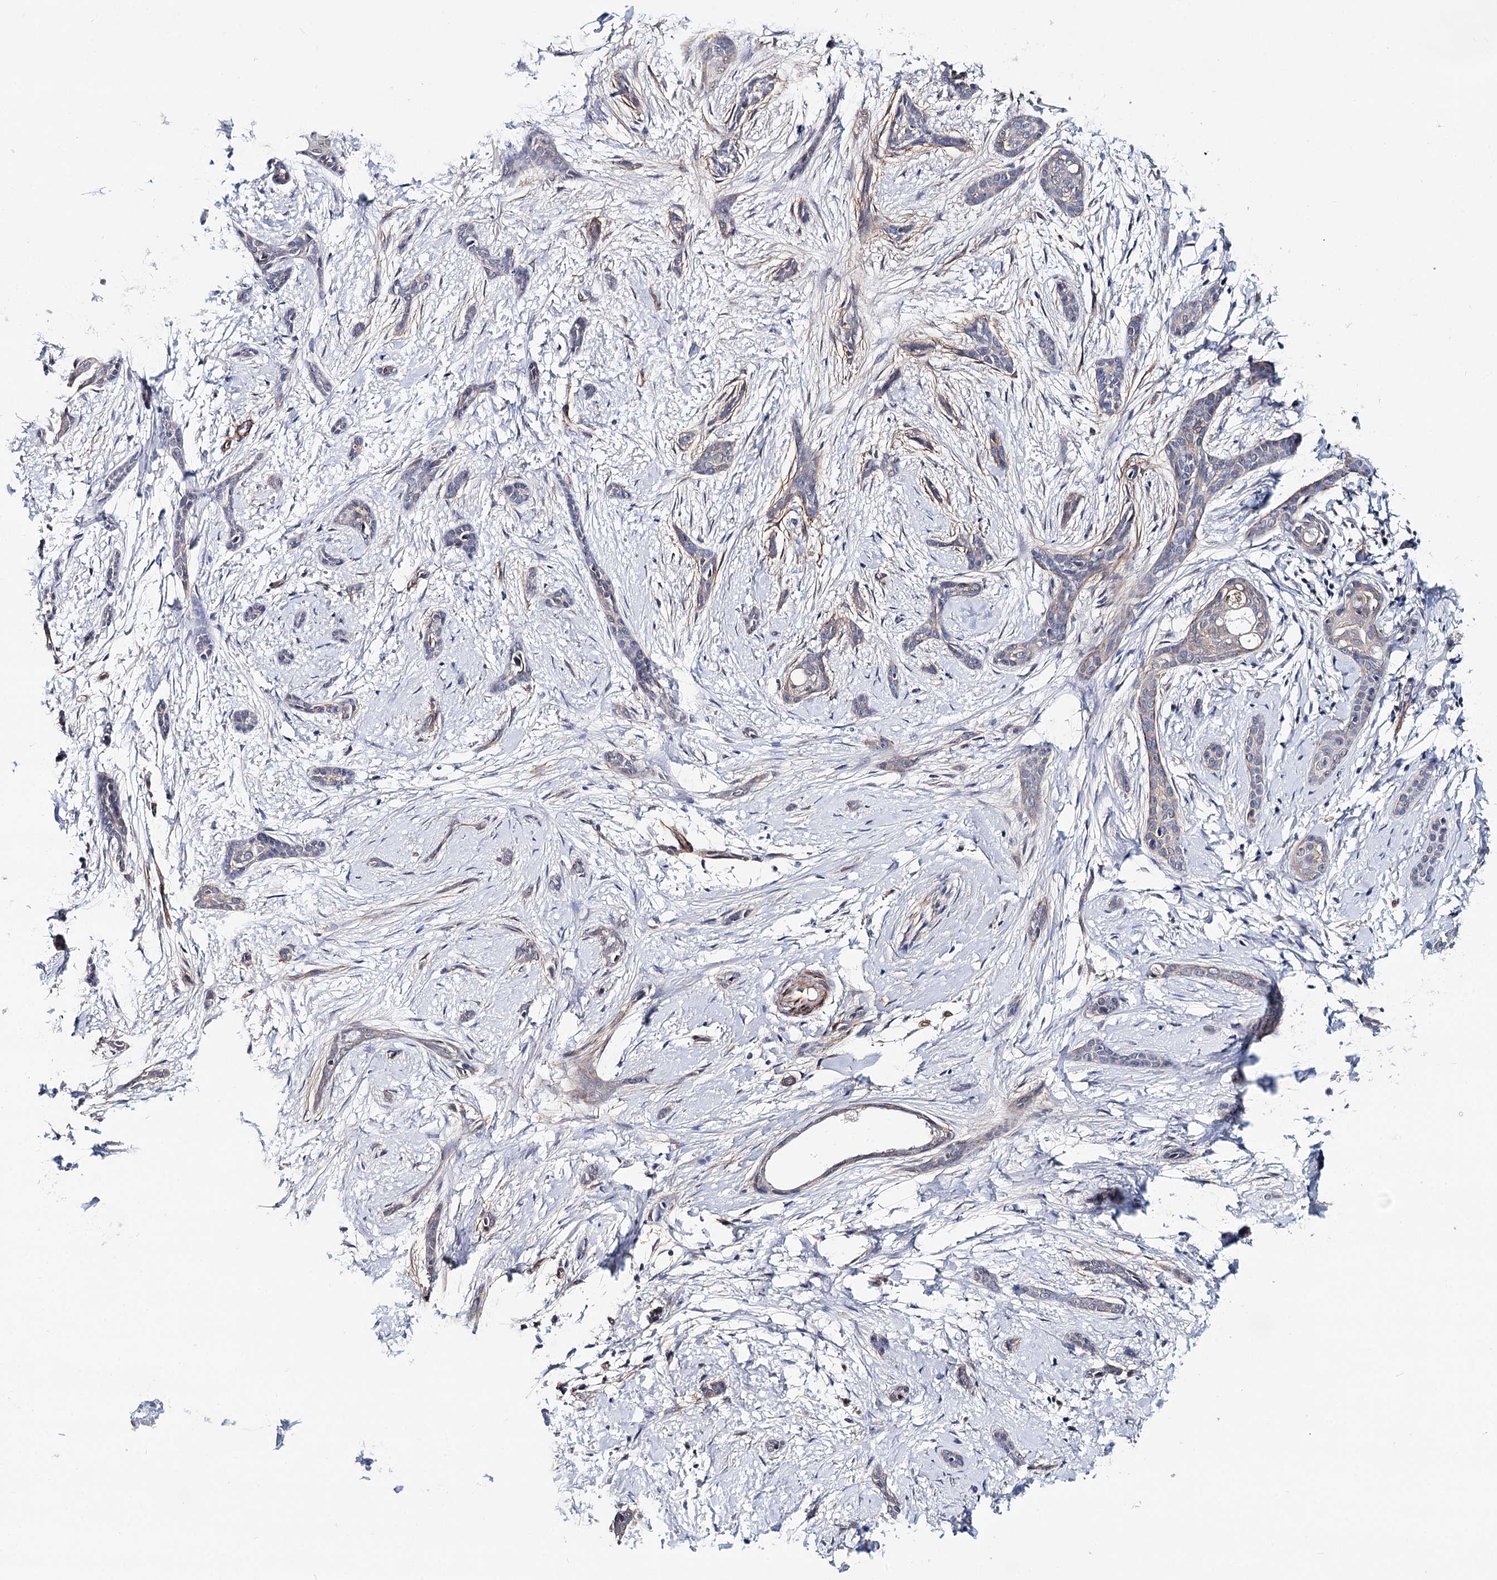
{"staining": {"intensity": "negative", "quantity": "none", "location": "none"}, "tissue": "skin cancer", "cell_type": "Tumor cells", "image_type": "cancer", "snomed": [{"axis": "morphology", "description": "Basal cell carcinoma"}, {"axis": "morphology", "description": "Adnexal tumor, benign"}, {"axis": "topography", "description": "Skin"}], "caption": "A high-resolution micrograph shows immunohistochemistry (IHC) staining of basal cell carcinoma (skin), which displays no significant staining in tumor cells.", "gene": "PPP2R5B", "patient": {"sex": "female", "age": 42}}